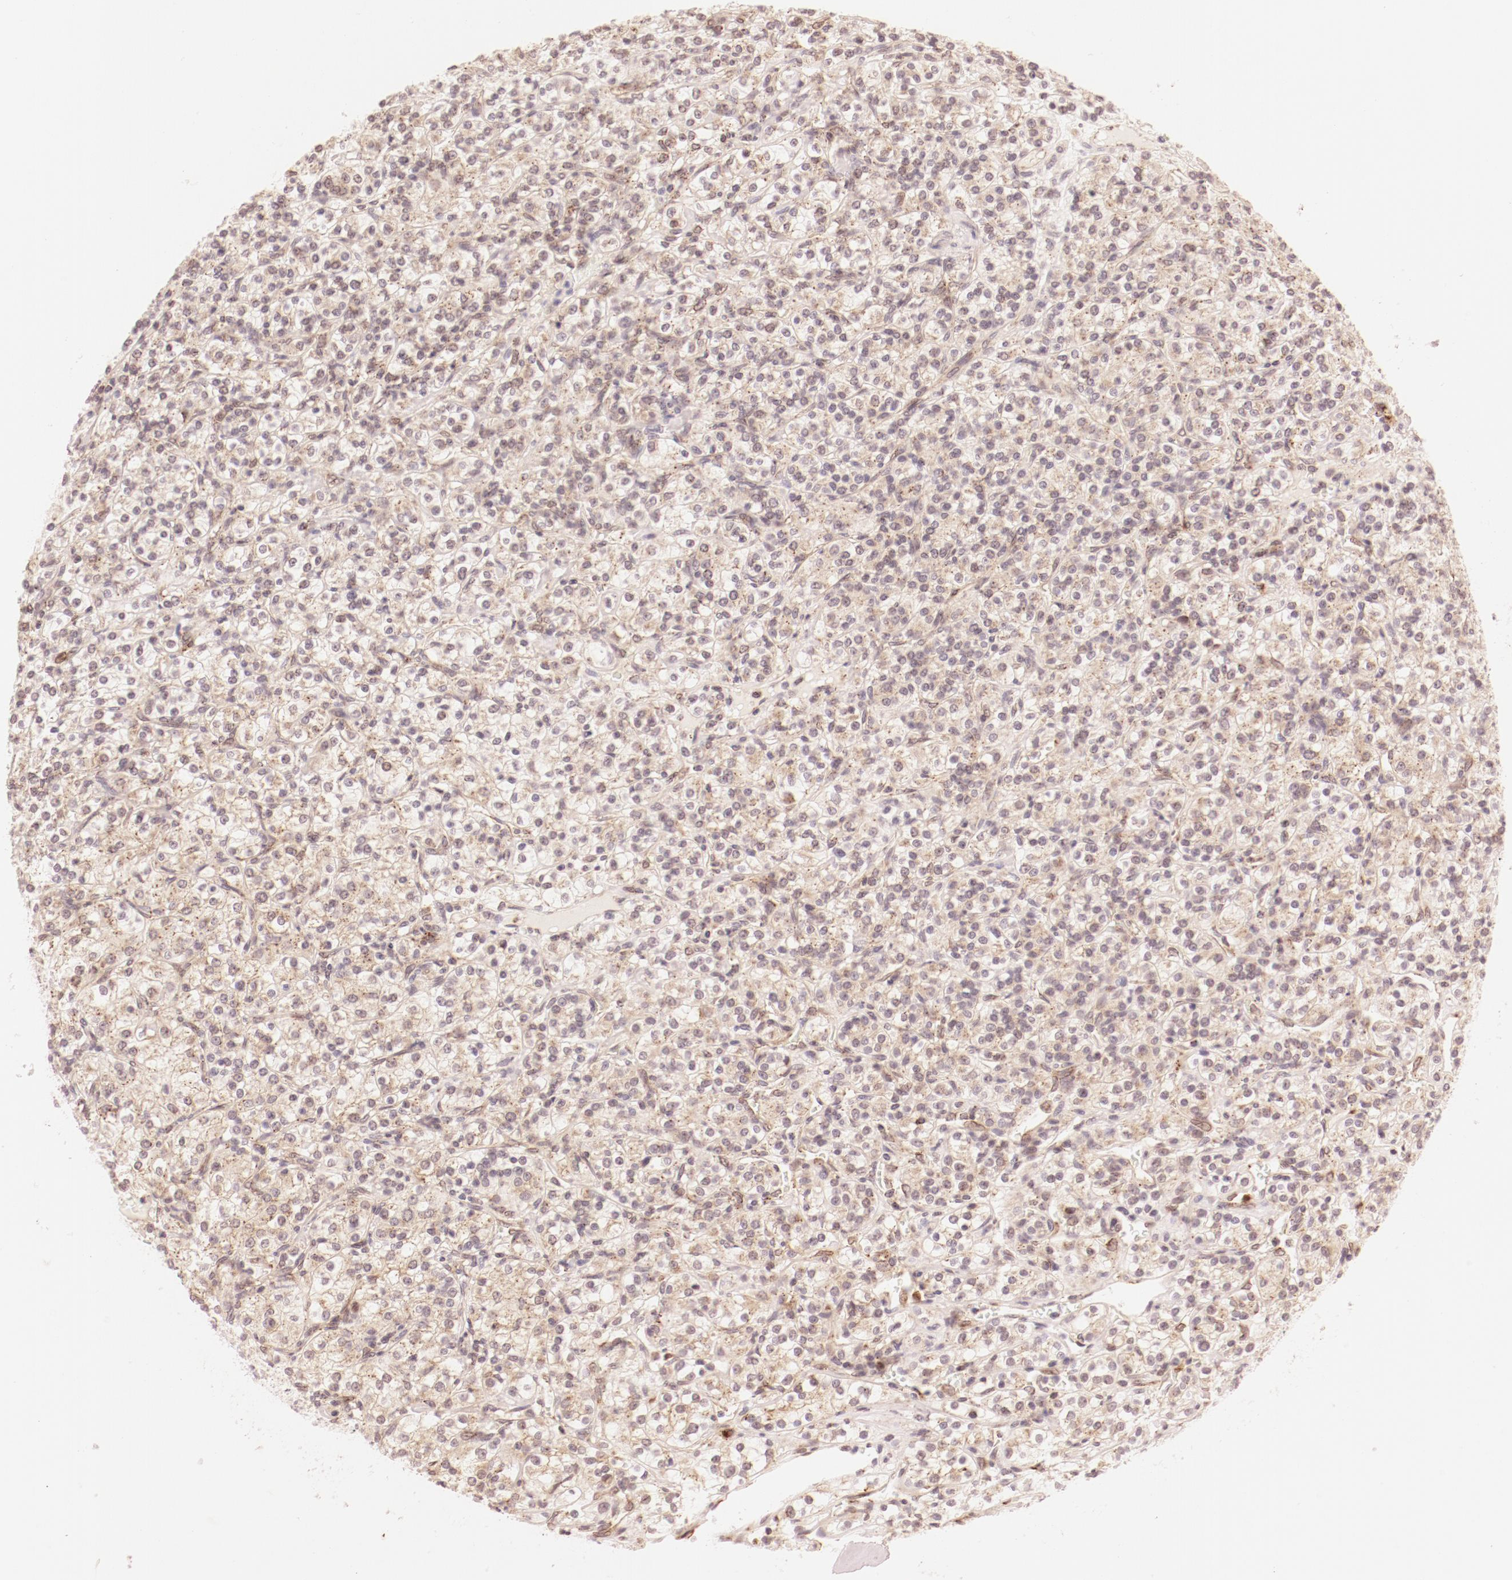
{"staining": {"intensity": "negative", "quantity": "none", "location": "none"}, "tissue": "renal cancer", "cell_type": "Tumor cells", "image_type": "cancer", "snomed": [{"axis": "morphology", "description": "Adenocarcinoma, NOS"}, {"axis": "topography", "description": "Kidney"}], "caption": "This is an IHC histopathology image of human renal cancer (adenocarcinoma). There is no positivity in tumor cells.", "gene": "RPL12", "patient": {"sex": "male", "age": 77}}